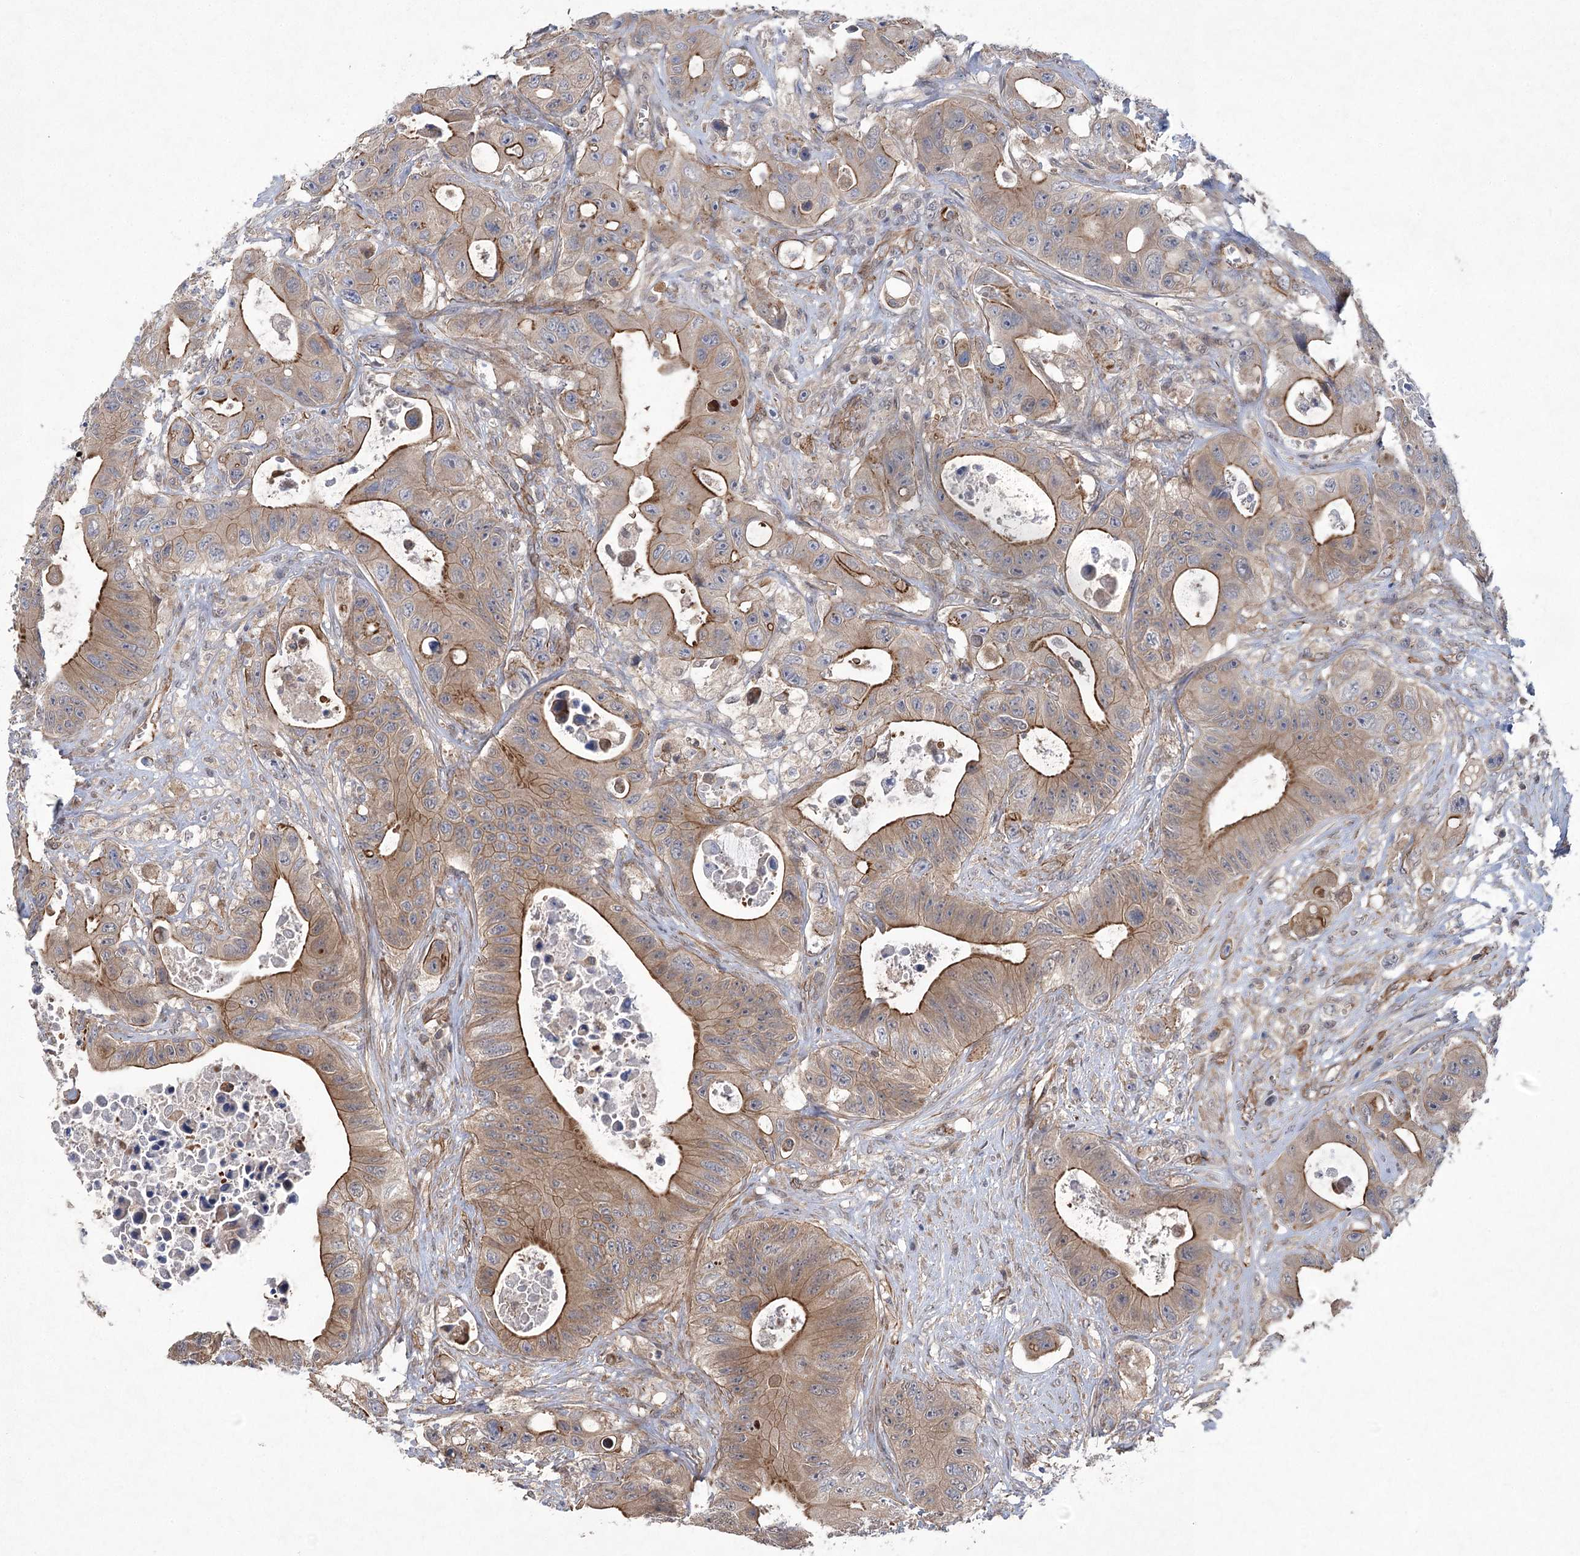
{"staining": {"intensity": "strong", "quantity": ">75%", "location": "cytoplasmic/membranous"}, "tissue": "colorectal cancer", "cell_type": "Tumor cells", "image_type": "cancer", "snomed": [{"axis": "morphology", "description": "Adenocarcinoma, NOS"}, {"axis": "topography", "description": "Colon"}], "caption": "Immunohistochemistry photomicrograph of neoplastic tissue: human colorectal cancer stained using immunohistochemistry displays high levels of strong protein expression localized specifically in the cytoplasmic/membranous of tumor cells, appearing as a cytoplasmic/membranous brown color.", "gene": "RWDD4", "patient": {"sex": "female", "age": 46}}